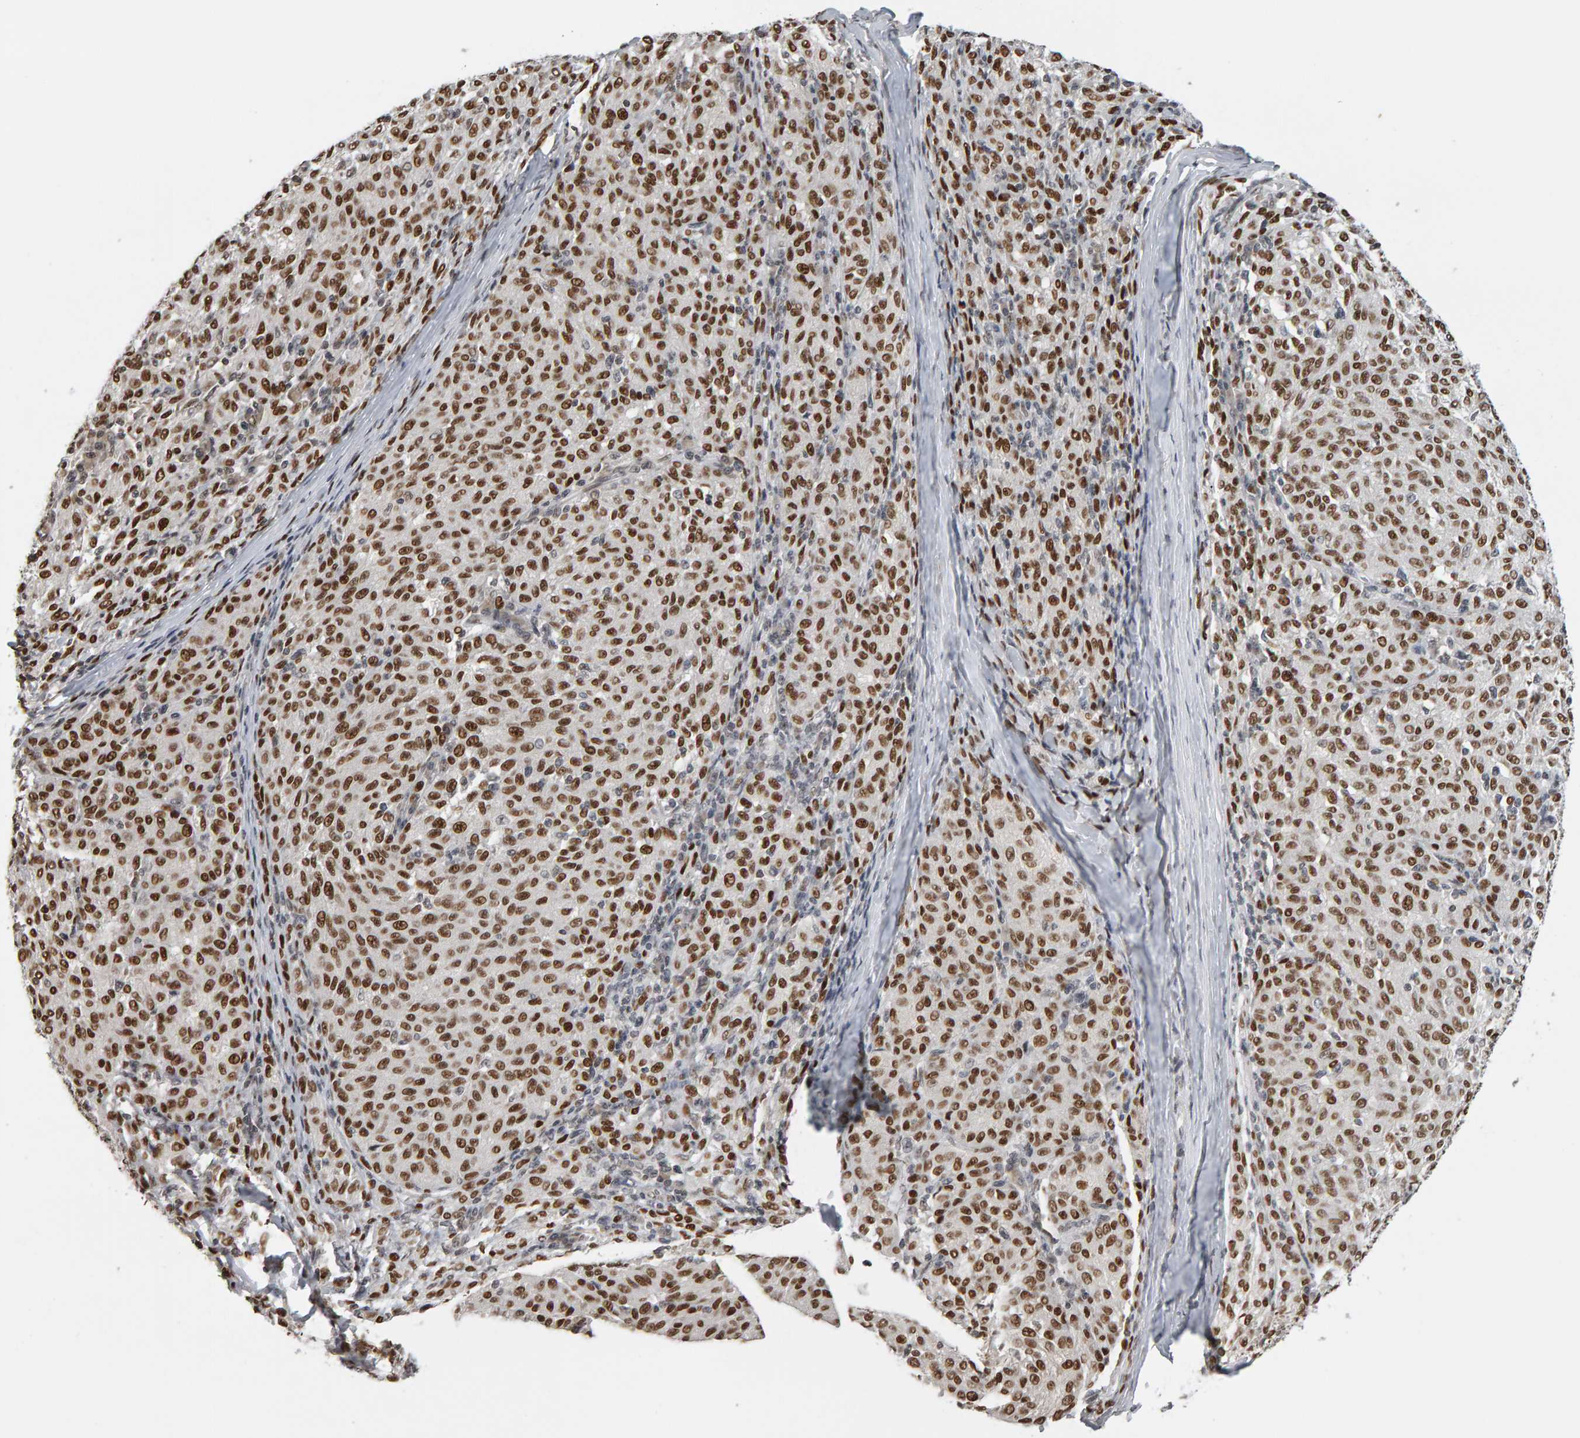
{"staining": {"intensity": "moderate", "quantity": ">75%", "location": "nuclear"}, "tissue": "melanoma", "cell_type": "Tumor cells", "image_type": "cancer", "snomed": [{"axis": "morphology", "description": "Malignant melanoma, NOS"}, {"axis": "topography", "description": "Skin"}], "caption": "The image displays a brown stain indicating the presence of a protein in the nuclear of tumor cells in melanoma.", "gene": "TRAM1", "patient": {"sex": "female", "age": 72}}